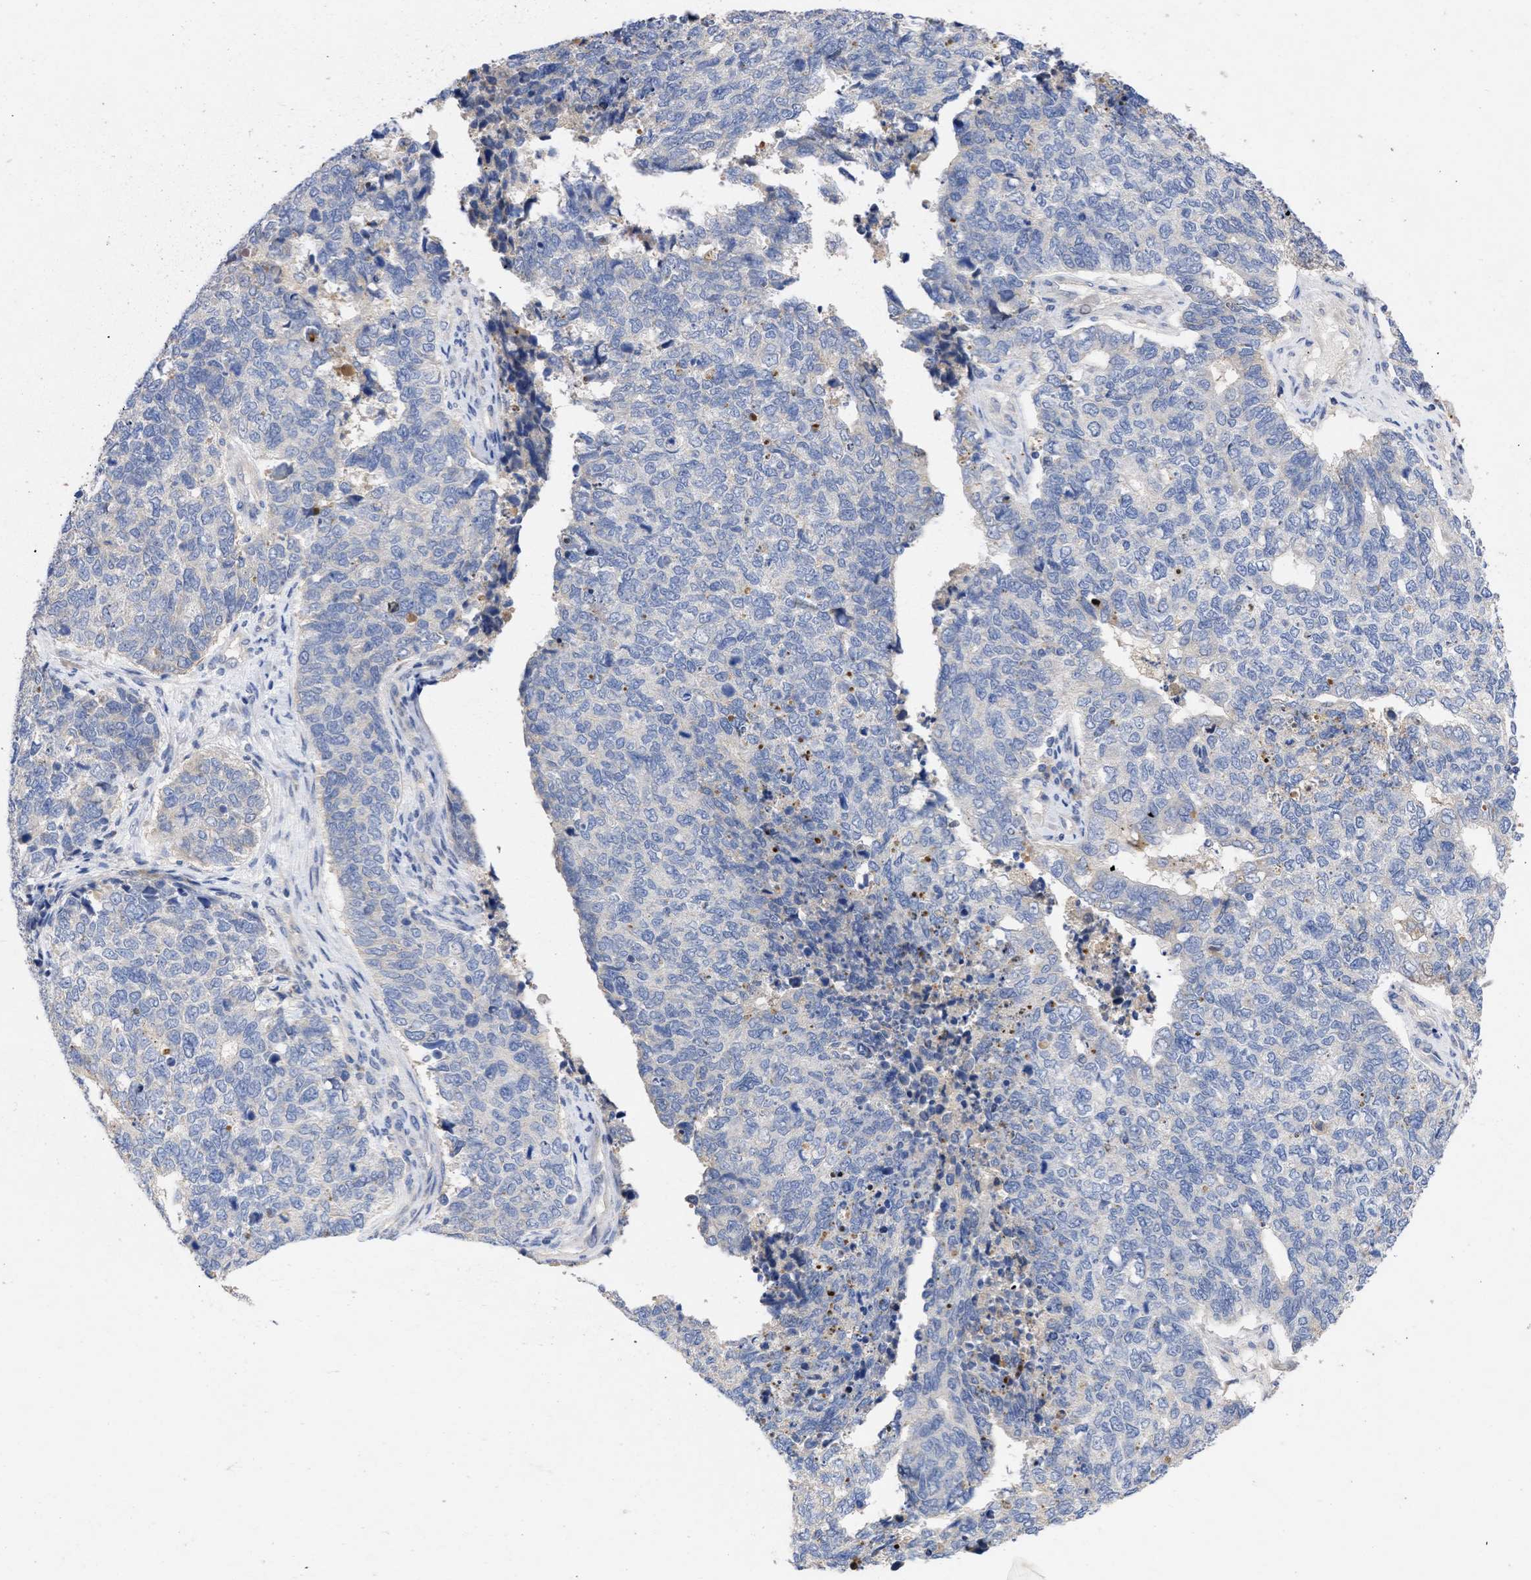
{"staining": {"intensity": "negative", "quantity": "none", "location": "none"}, "tissue": "cervical cancer", "cell_type": "Tumor cells", "image_type": "cancer", "snomed": [{"axis": "morphology", "description": "Squamous cell carcinoma, NOS"}, {"axis": "topography", "description": "Cervix"}], "caption": "The immunohistochemistry histopathology image has no significant positivity in tumor cells of cervical squamous cell carcinoma tissue.", "gene": "ARHGEF4", "patient": {"sex": "female", "age": 63}}